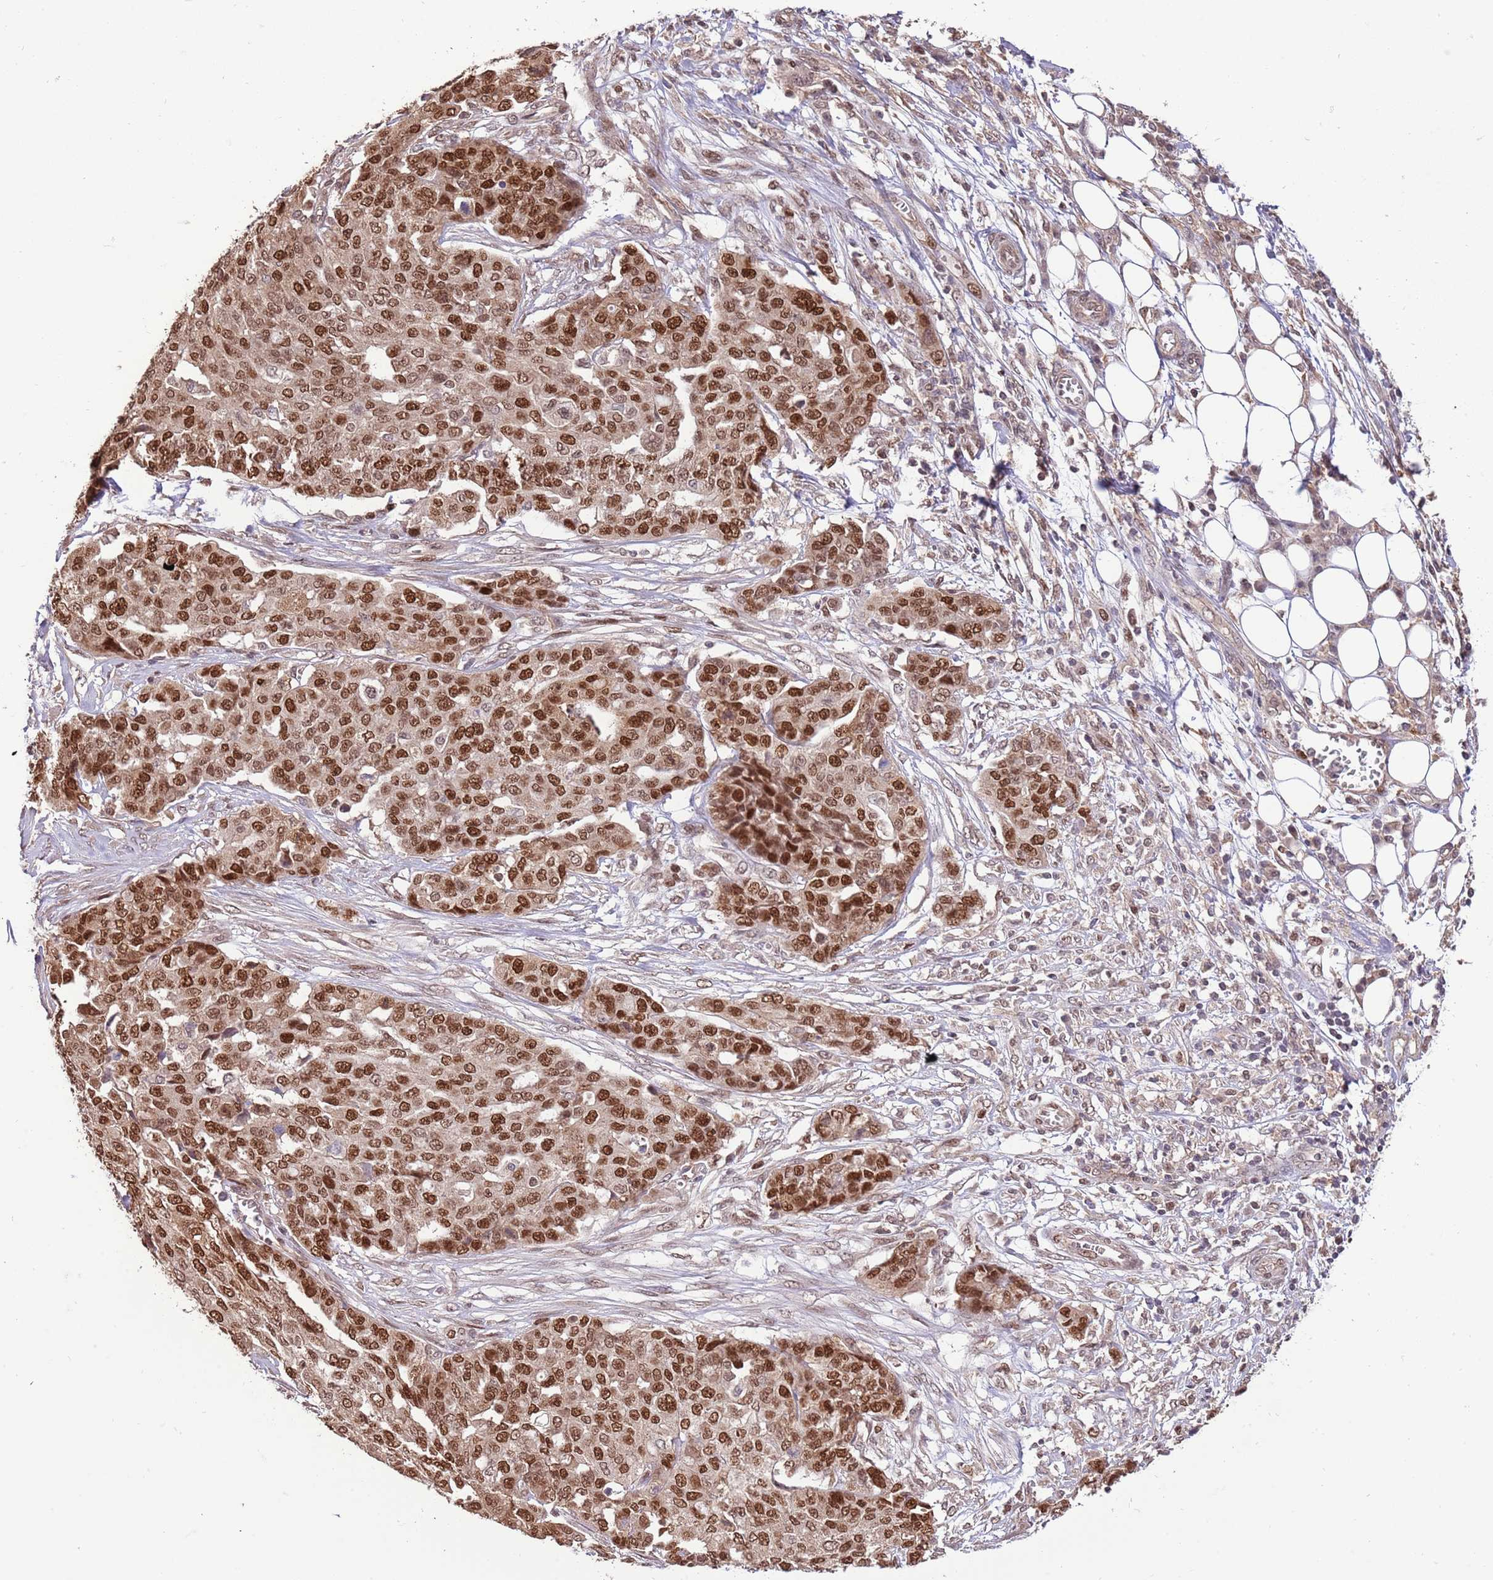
{"staining": {"intensity": "strong", "quantity": ">75%", "location": "nuclear"}, "tissue": "ovarian cancer", "cell_type": "Tumor cells", "image_type": "cancer", "snomed": [{"axis": "morphology", "description": "Cystadenocarcinoma, serous, NOS"}, {"axis": "topography", "description": "Soft tissue"}, {"axis": "topography", "description": "Ovary"}], "caption": "IHC of human ovarian serous cystadenocarcinoma shows high levels of strong nuclear staining in approximately >75% of tumor cells.", "gene": "RIF1", "patient": {"sex": "female", "age": 57}}